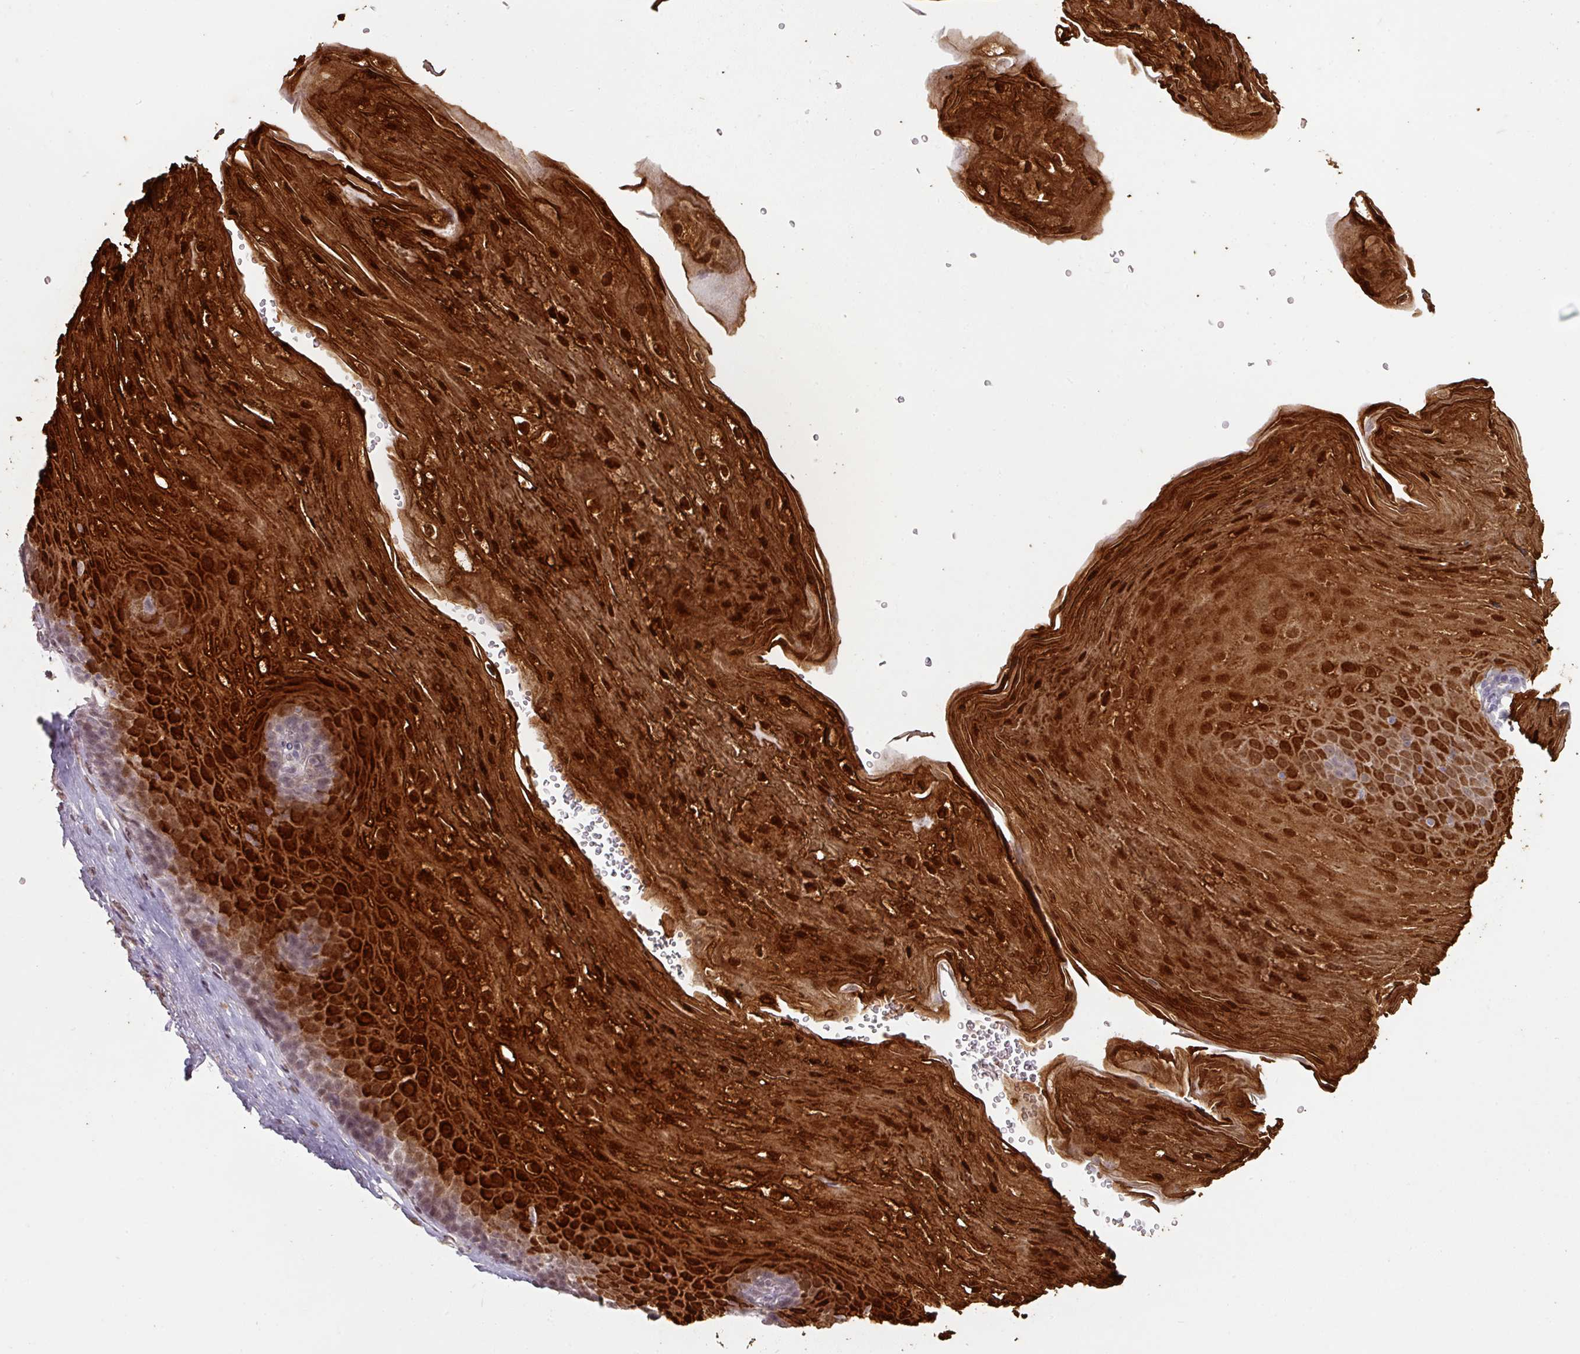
{"staining": {"intensity": "strong", "quantity": "<25%", "location": "cytoplasmic/membranous,nuclear"}, "tissue": "esophagus", "cell_type": "Squamous epithelial cells", "image_type": "normal", "snomed": [{"axis": "morphology", "description": "Normal tissue, NOS"}, {"axis": "topography", "description": "Esophagus"}], "caption": "Esophagus was stained to show a protein in brown. There is medium levels of strong cytoplasmic/membranous,nuclear staining in about <25% of squamous epithelial cells.", "gene": "SPRR1A", "patient": {"sex": "female", "age": 66}}